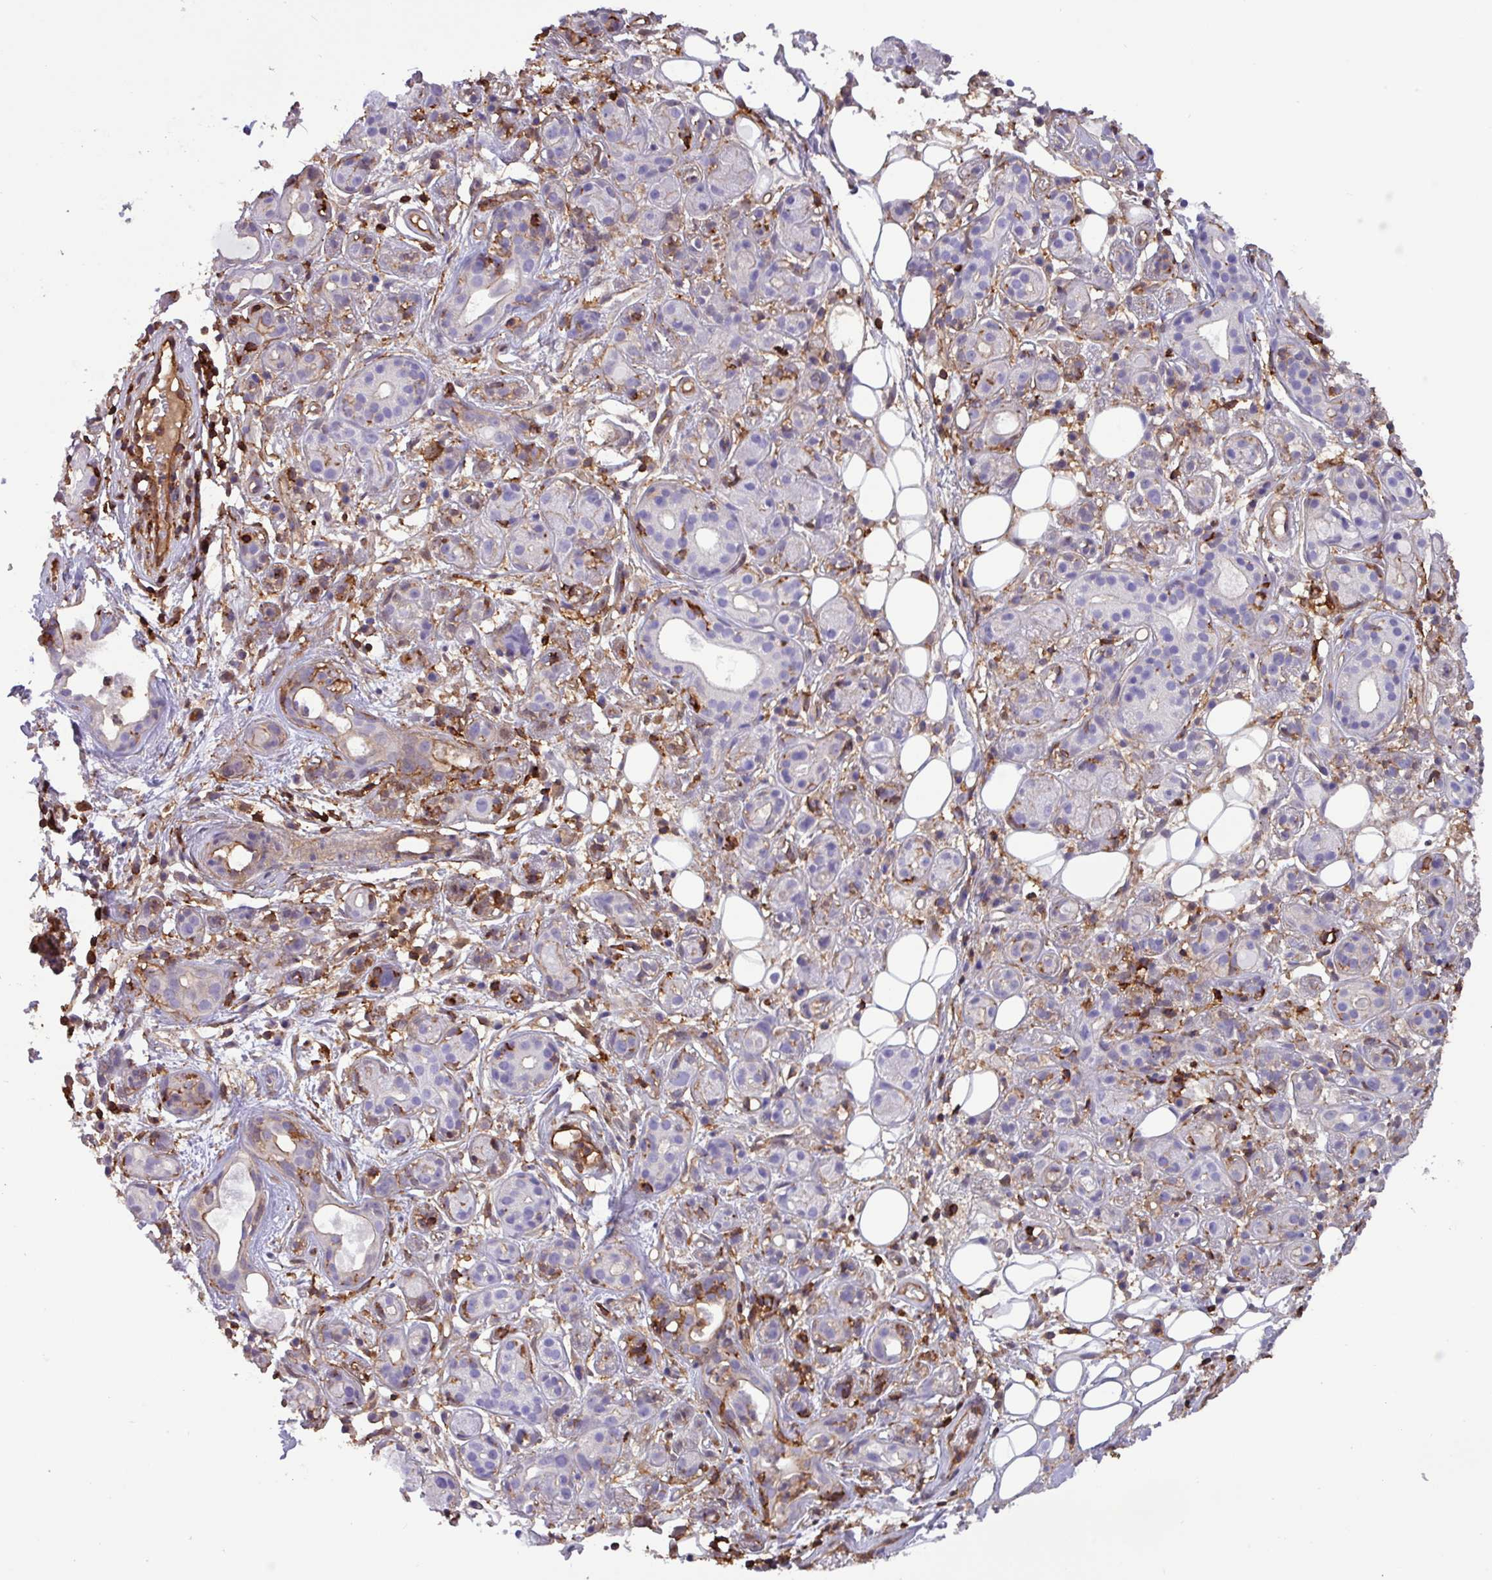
{"staining": {"intensity": "weak", "quantity": "<25%", "location": "cytoplasmic/membranous"}, "tissue": "salivary gland", "cell_type": "Glandular cells", "image_type": "normal", "snomed": [{"axis": "morphology", "description": "Normal tissue, NOS"}, {"axis": "topography", "description": "Salivary gland"}], "caption": "This is an immunohistochemistry micrograph of benign human salivary gland. There is no expression in glandular cells.", "gene": "PPP1R18", "patient": {"sex": "male", "age": 54}}